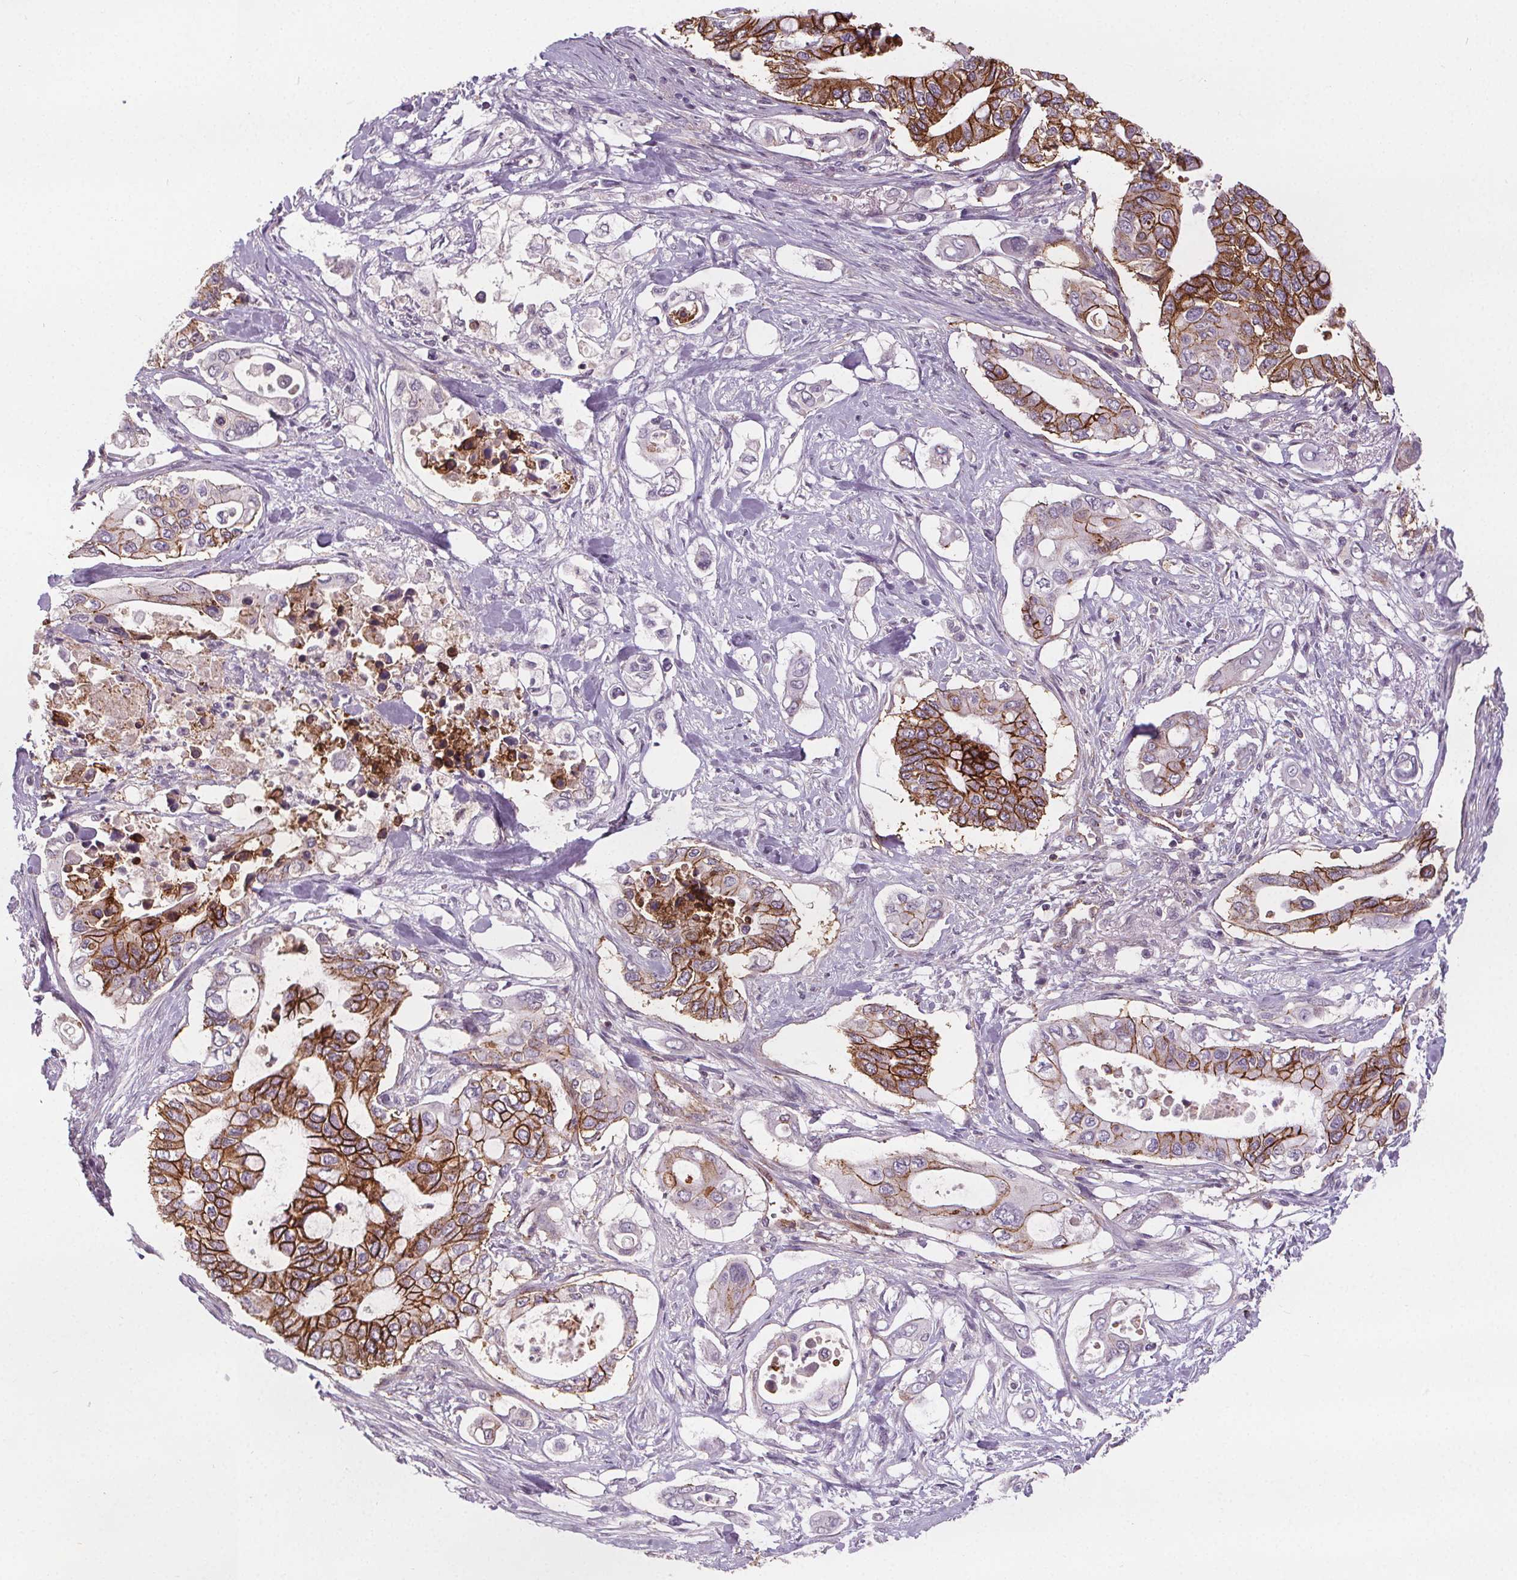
{"staining": {"intensity": "strong", "quantity": "25%-75%", "location": "cytoplasmic/membranous"}, "tissue": "pancreatic cancer", "cell_type": "Tumor cells", "image_type": "cancer", "snomed": [{"axis": "morphology", "description": "Adenocarcinoma, NOS"}, {"axis": "topography", "description": "Pancreas"}], "caption": "Immunohistochemistry image of neoplastic tissue: pancreatic adenocarcinoma stained using immunohistochemistry demonstrates high levels of strong protein expression localized specifically in the cytoplasmic/membranous of tumor cells, appearing as a cytoplasmic/membranous brown color.", "gene": "ATP1A1", "patient": {"sex": "female", "age": 63}}